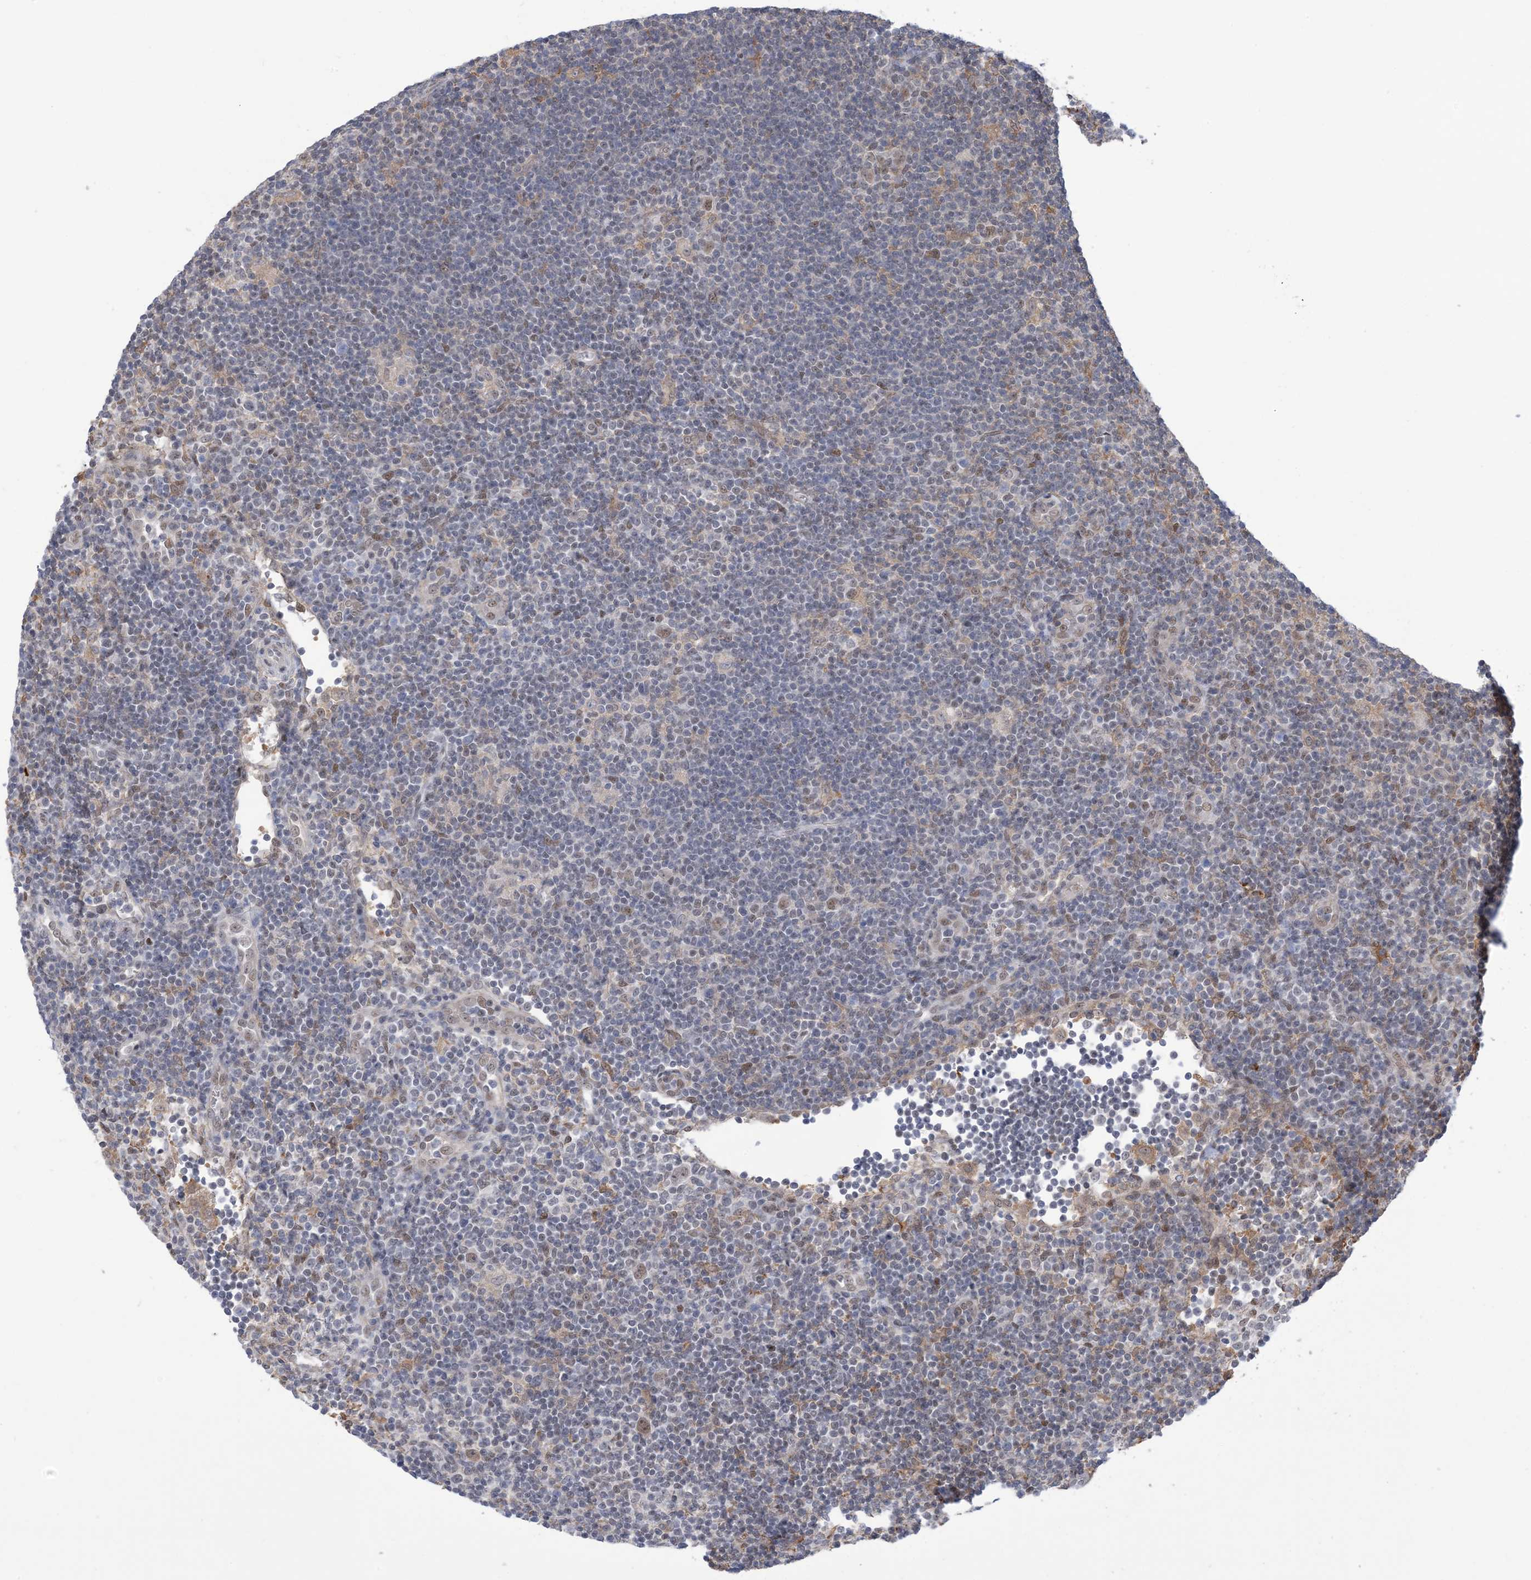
{"staining": {"intensity": "weak", "quantity": "25%-75%", "location": "nuclear"}, "tissue": "lymphoma", "cell_type": "Tumor cells", "image_type": "cancer", "snomed": [{"axis": "morphology", "description": "Hodgkin's disease, NOS"}, {"axis": "topography", "description": "Lymph node"}], "caption": "Hodgkin's disease stained for a protein (brown) demonstrates weak nuclear positive expression in approximately 25%-75% of tumor cells.", "gene": "ZNF8", "patient": {"sex": "female", "age": 57}}